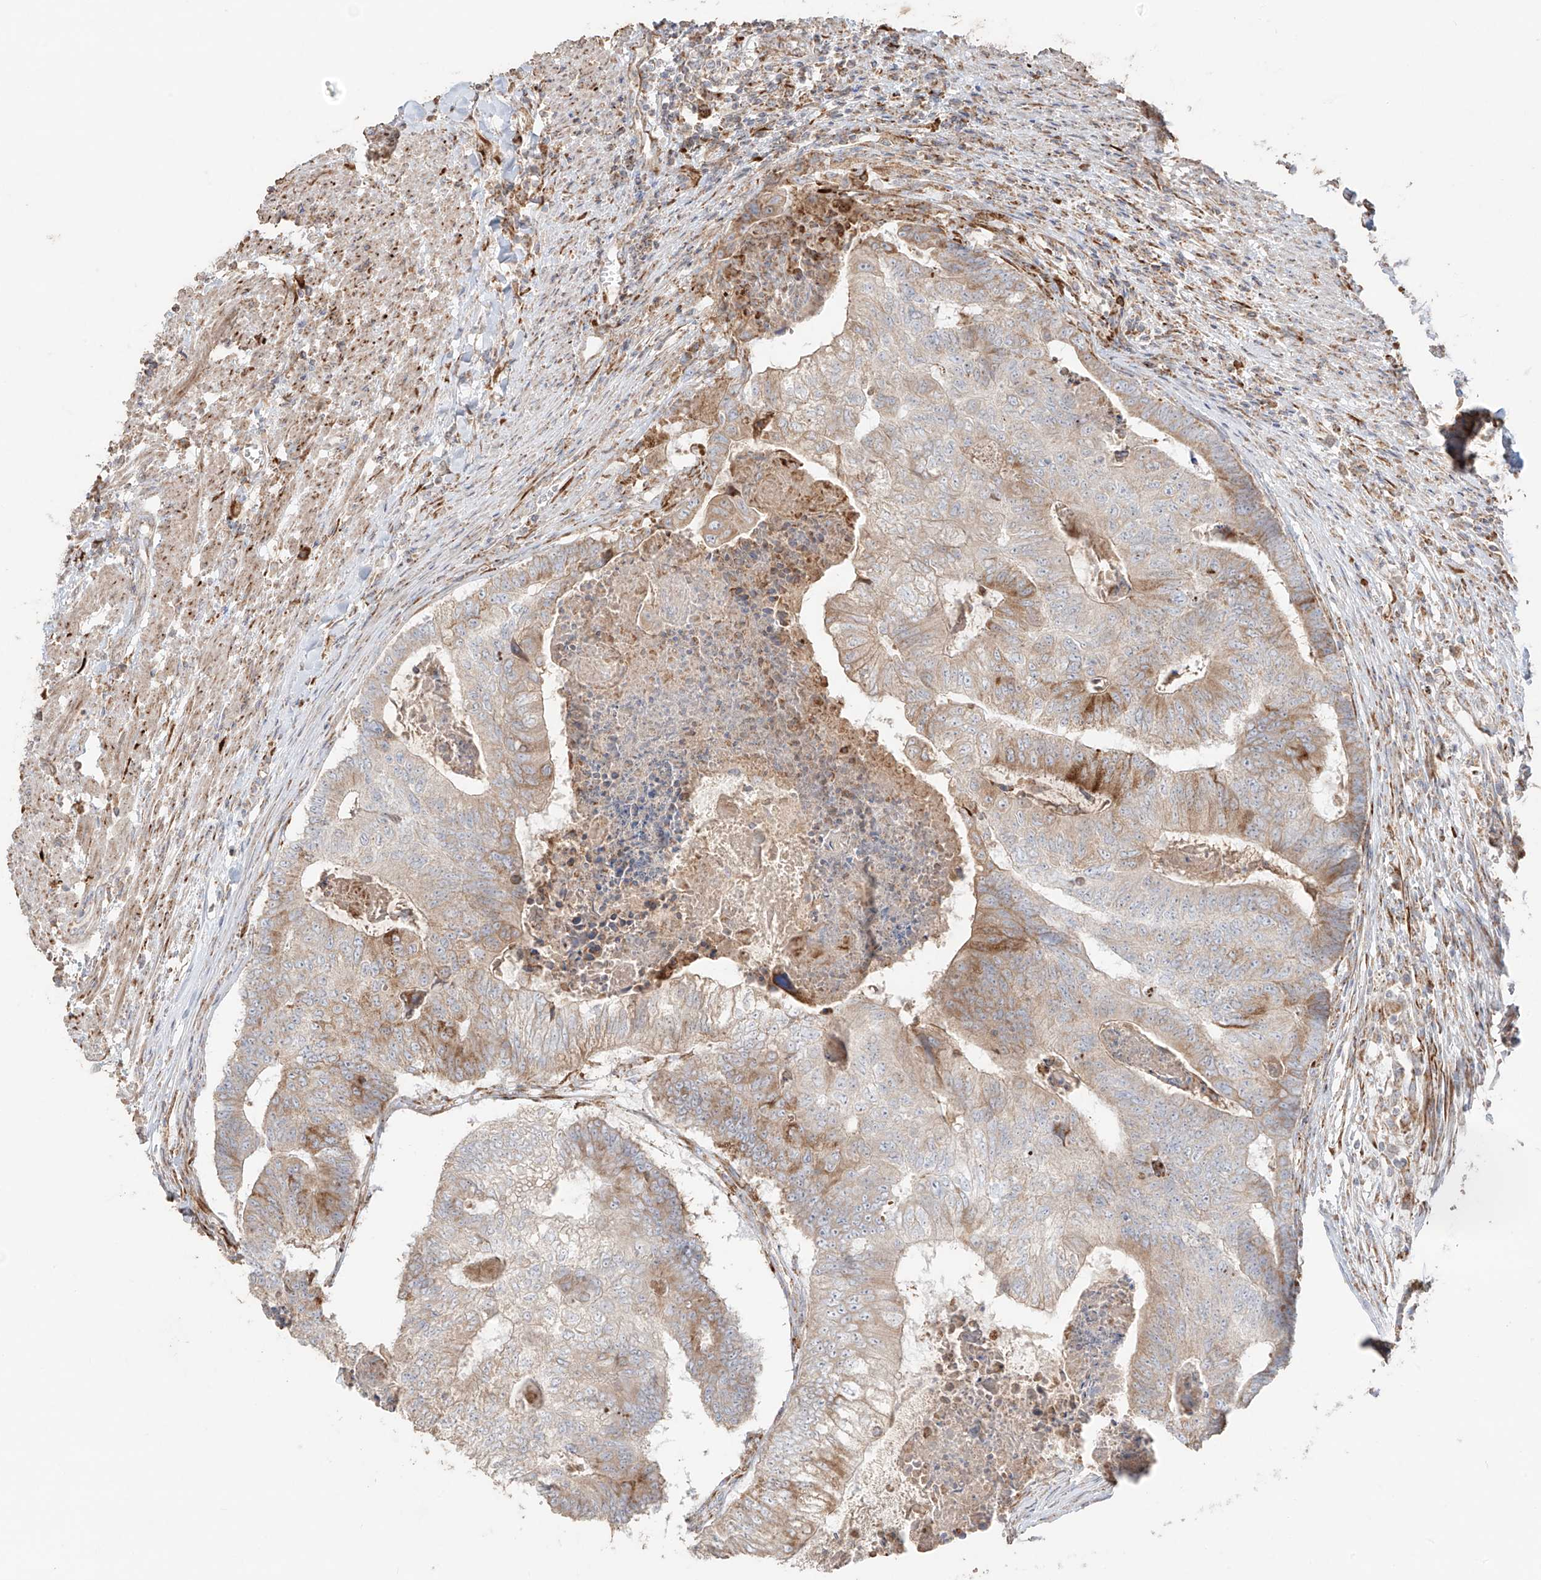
{"staining": {"intensity": "moderate", "quantity": "25%-75%", "location": "cytoplasmic/membranous"}, "tissue": "colorectal cancer", "cell_type": "Tumor cells", "image_type": "cancer", "snomed": [{"axis": "morphology", "description": "Adenocarcinoma, NOS"}, {"axis": "topography", "description": "Colon"}], "caption": "High-magnification brightfield microscopy of colorectal cancer (adenocarcinoma) stained with DAB (brown) and counterstained with hematoxylin (blue). tumor cells exhibit moderate cytoplasmic/membranous positivity is seen in about25%-75% of cells. (Stains: DAB in brown, nuclei in blue, Microscopy: brightfield microscopy at high magnification).", "gene": "COLGALT2", "patient": {"sex": "female", "age": 67}}